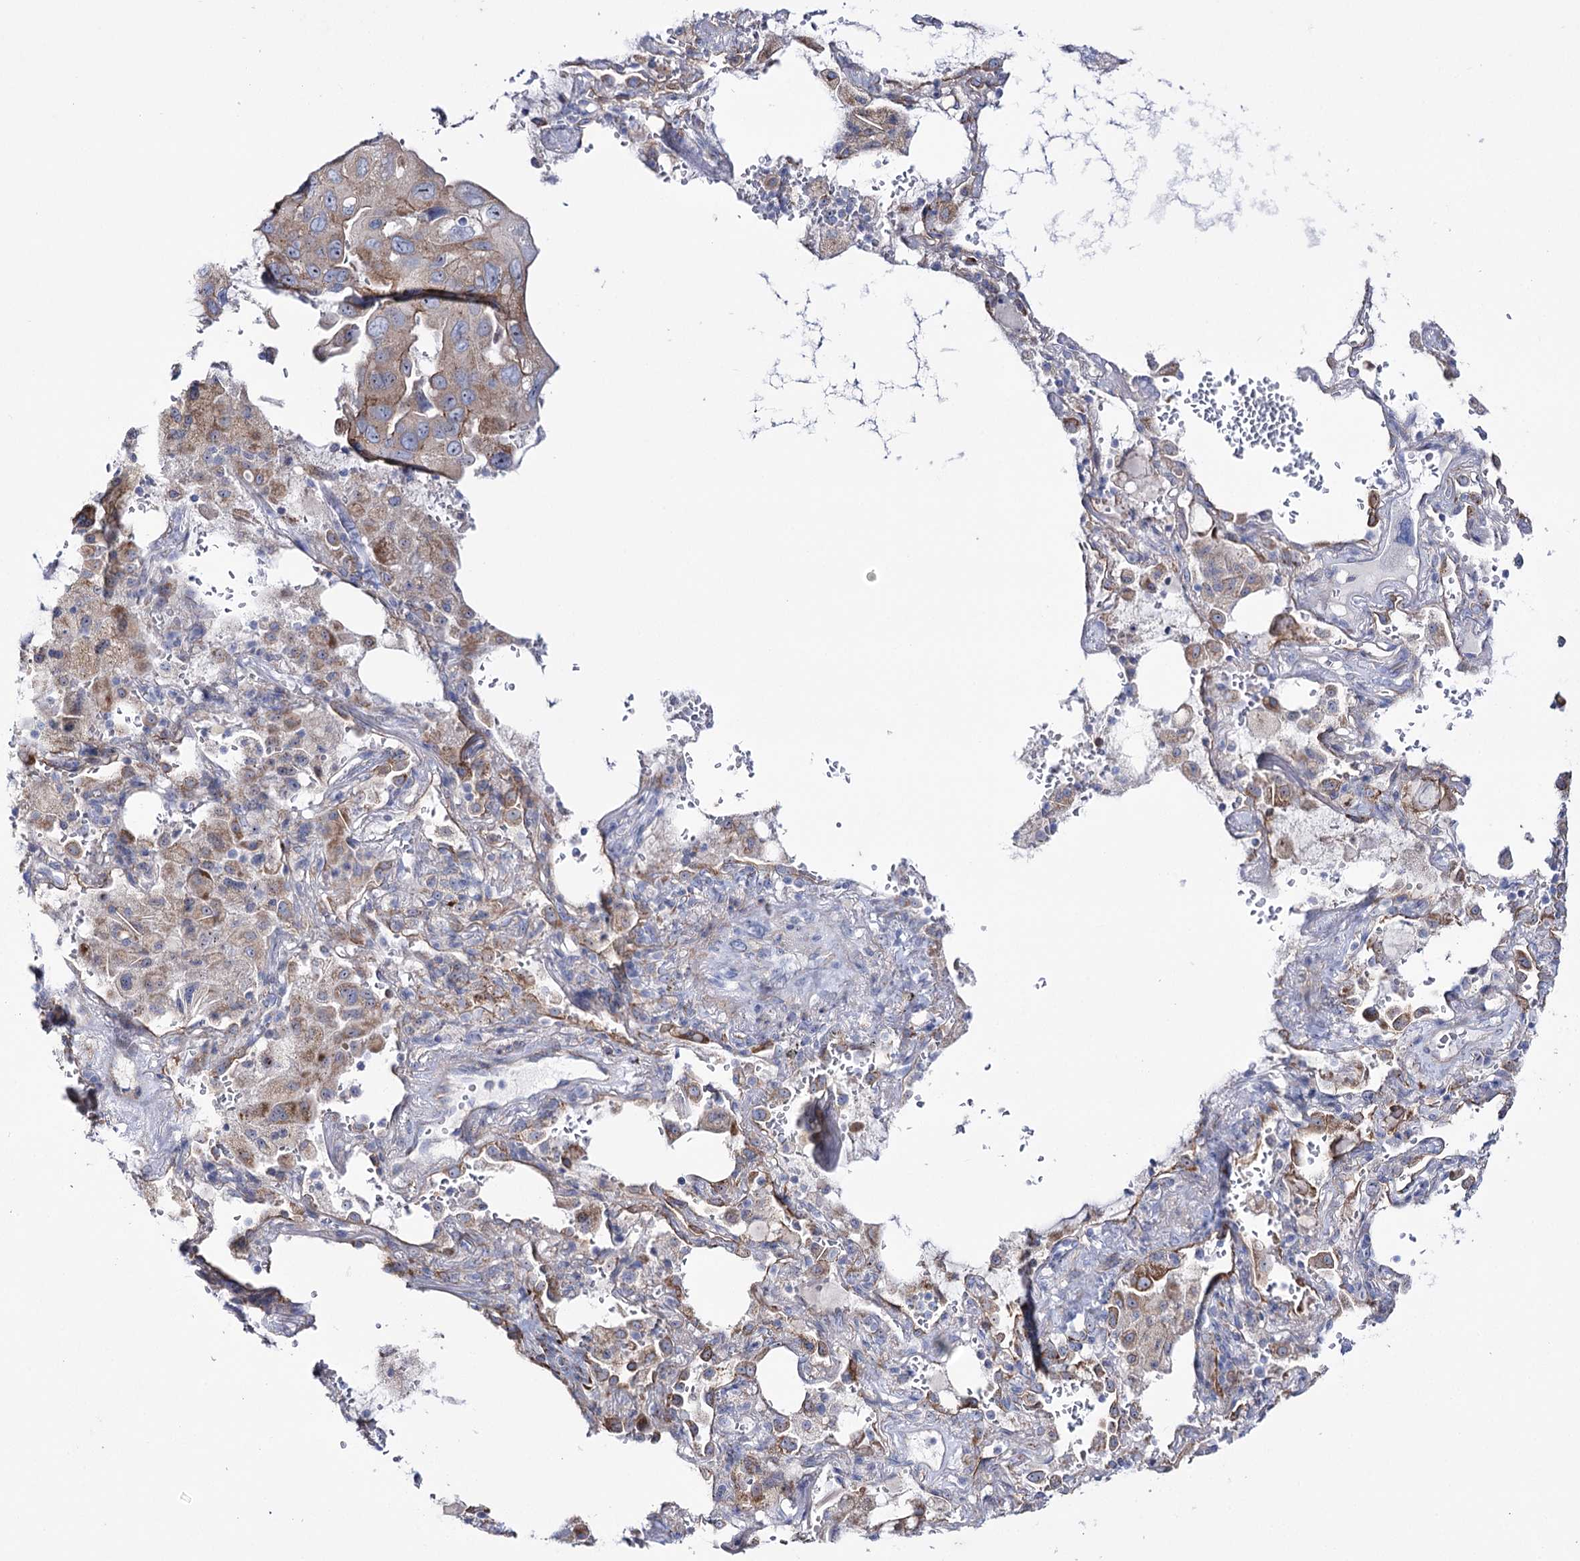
{"staining": {"intensity": "weak", "quantity": "<25%", "location": "cytoplasmic/membranous"}, "tissue": "lung cancer", "cell_type": "Tumor cells", "image_type": "cancer", "snomed": [{"axis": "morphology", "description": "Squamous cell carcinoma, NOS"}, {"axis": "topography", "description": "Lung"}], "caption": "Image shows no significant protein positivity in tumor cells of squamous cell carcinoma (lung).", "gene": "METTL5", "patient": {"sex": "female", "age": 73}}